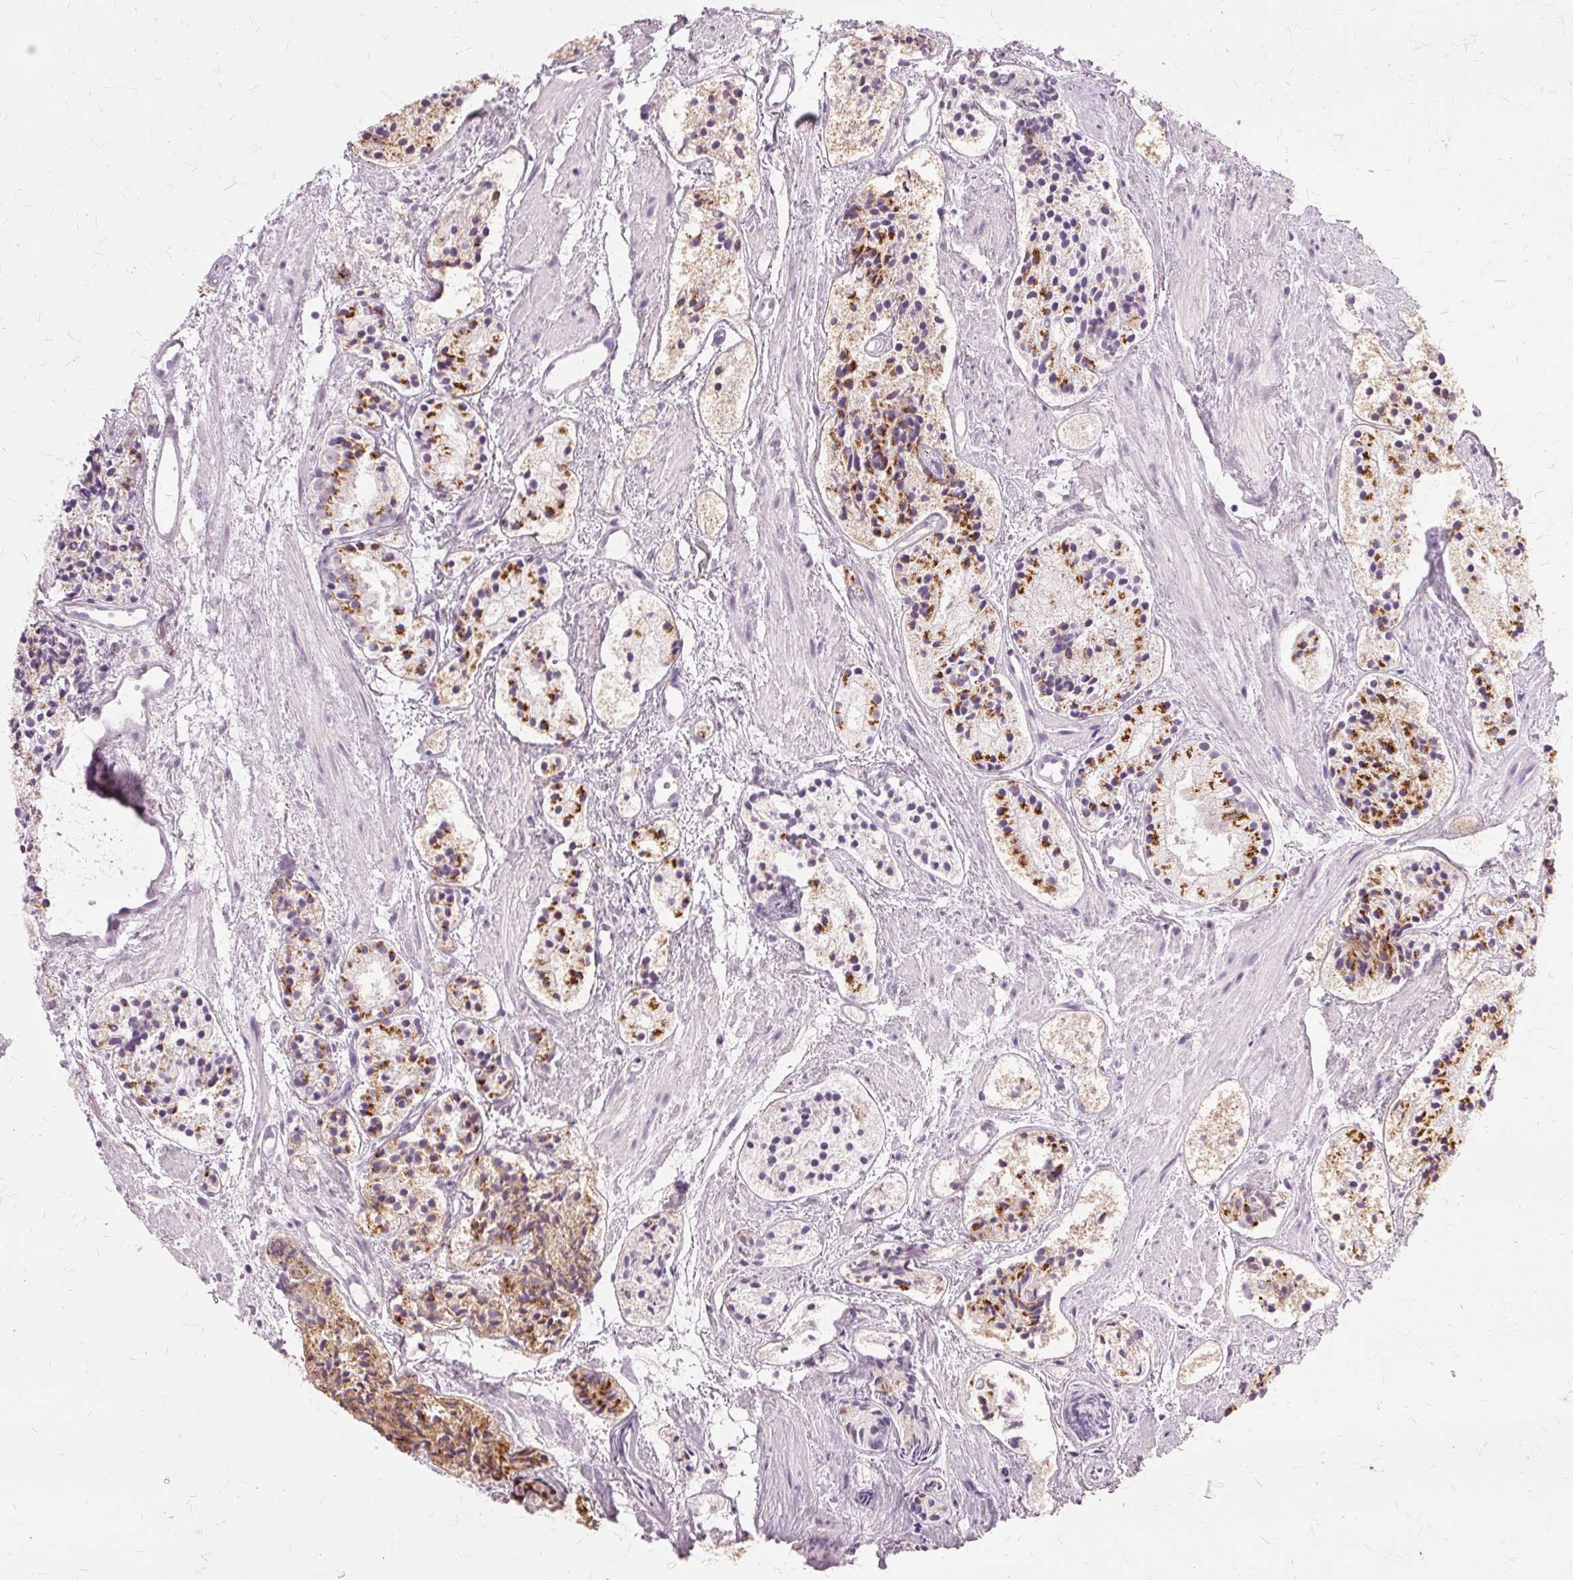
{"staining": {"intensity": "moderate", "quantity": ">75%", "location": "cytoplasmic/membranous"}, "tissue": "prostate cancer", "cell_type": "Tumor cells", "image_type": "cancer", "snomed": [{"axis": "morphology", "description": "Adenocarcinoma, High grade"}, {"axis": "topography", "description": "Prostate"}], "caption": "DAB (3,3'-diaminobenzidine) immunohistochemical staining of human prostate cancer (adenocarcinoma (high-grade)) demonstrates moderate cytoplasmic/membranous protein staining in approximately >75% of tumor cells.", "gene": "SLC45A3", "patient": {"sex": "male", "age": 85}}